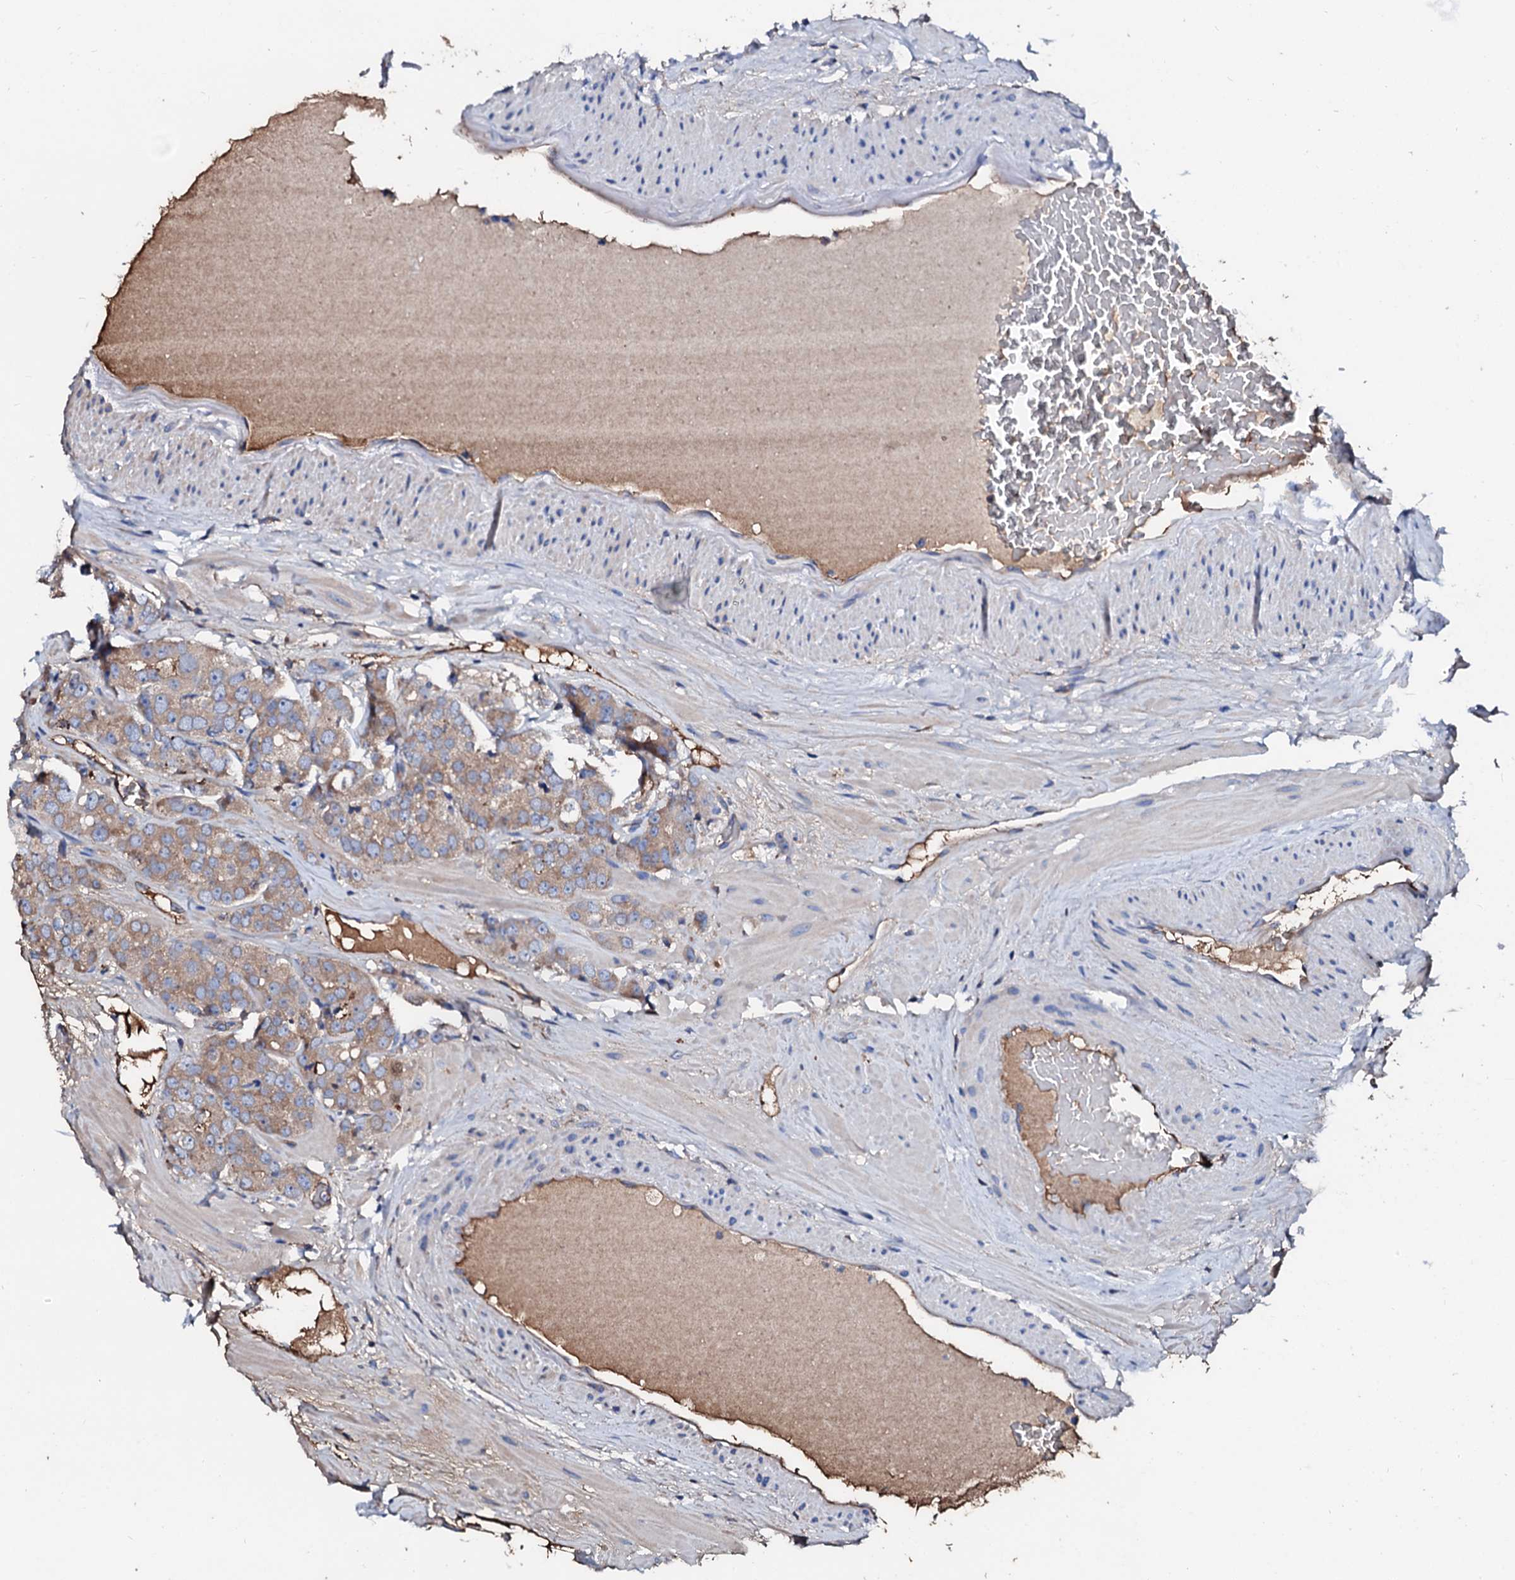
{"staining": {"intensity": "weak", "quantity": ">75%", "location": "cytoplasmic/membranous"}, "tissue": "prostate cancer", "cell_type": "Tumor cells", "image_type": "cancer", "snomed": [{"axis": "morphology", "description": "Adenocarcinoma, High grade"}, {"axis": "topography", "description": "Prostate"}], "caption": "Immunohistochemical staining of human adenocarcinoma (high-grade) (prostate) demonstrates low levels of weak cytoplasmic/membranous protein staining in about >75% of tumor cells. The staining is performed using DAB brown chromogen to label protein expression. The nuclei are counter-stained blue using hematoxylin.", "gene": "CSKMT", "patient": {"sex": "male", "age": 65}}